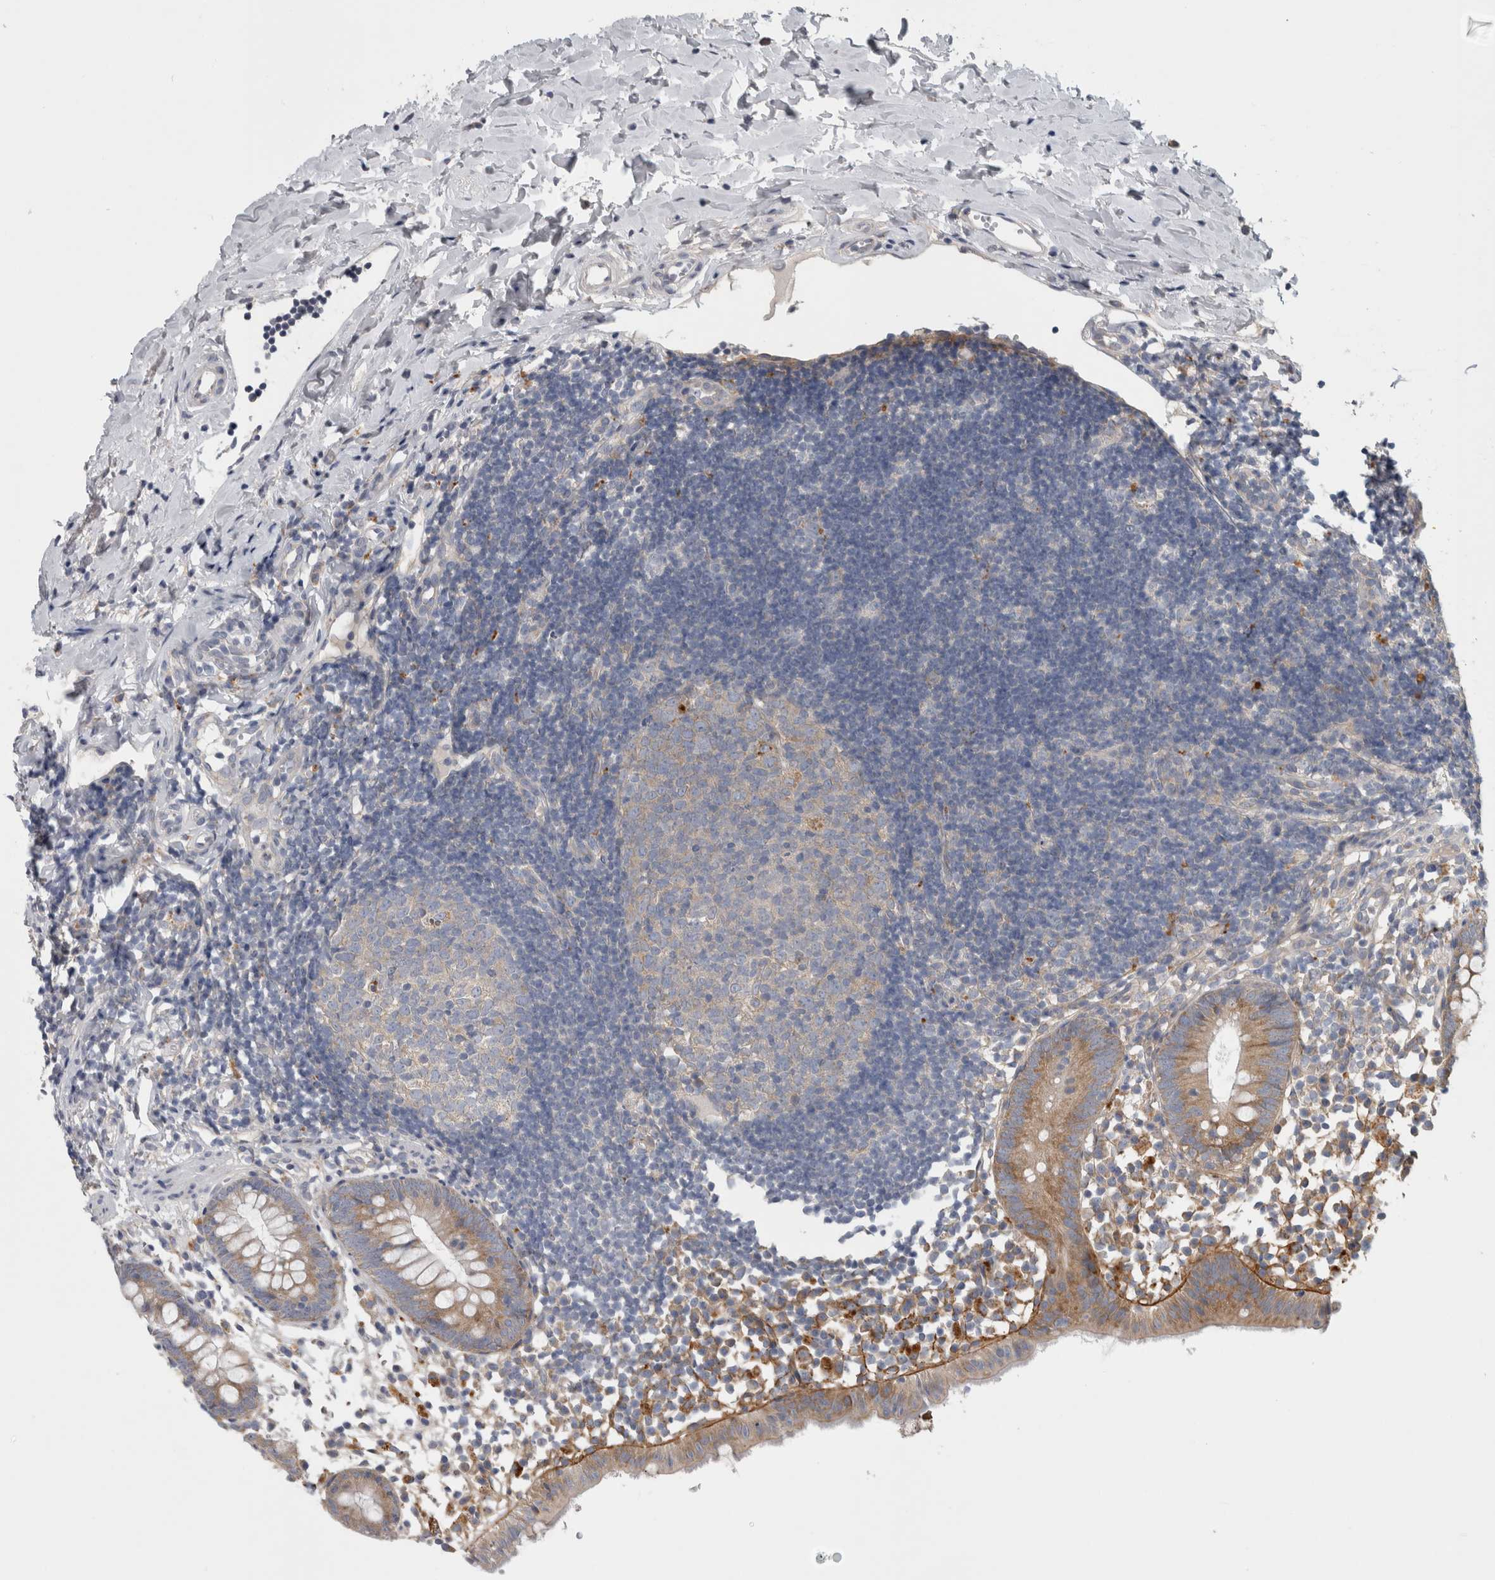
{"staining": {"intensity": "moderate", "quantity": ">75%", "location": "cytoplasmic/membranous"}, "tissue": "appendix", "cell_type": "Glandular cells", "image_type": "normal", "snomed": [{"axis": "morphology", "description": "Normal tissue, NOS"}, {"axis": "topography", "description": "Appendix"}], "caption": "Human appendix stained with a brown dye displays moderate cytoplasmic/membranous positive expression in about >75% of glandular cells.", "gene": "ATXN2", "patient": {"sex": "female", "age": 20}}